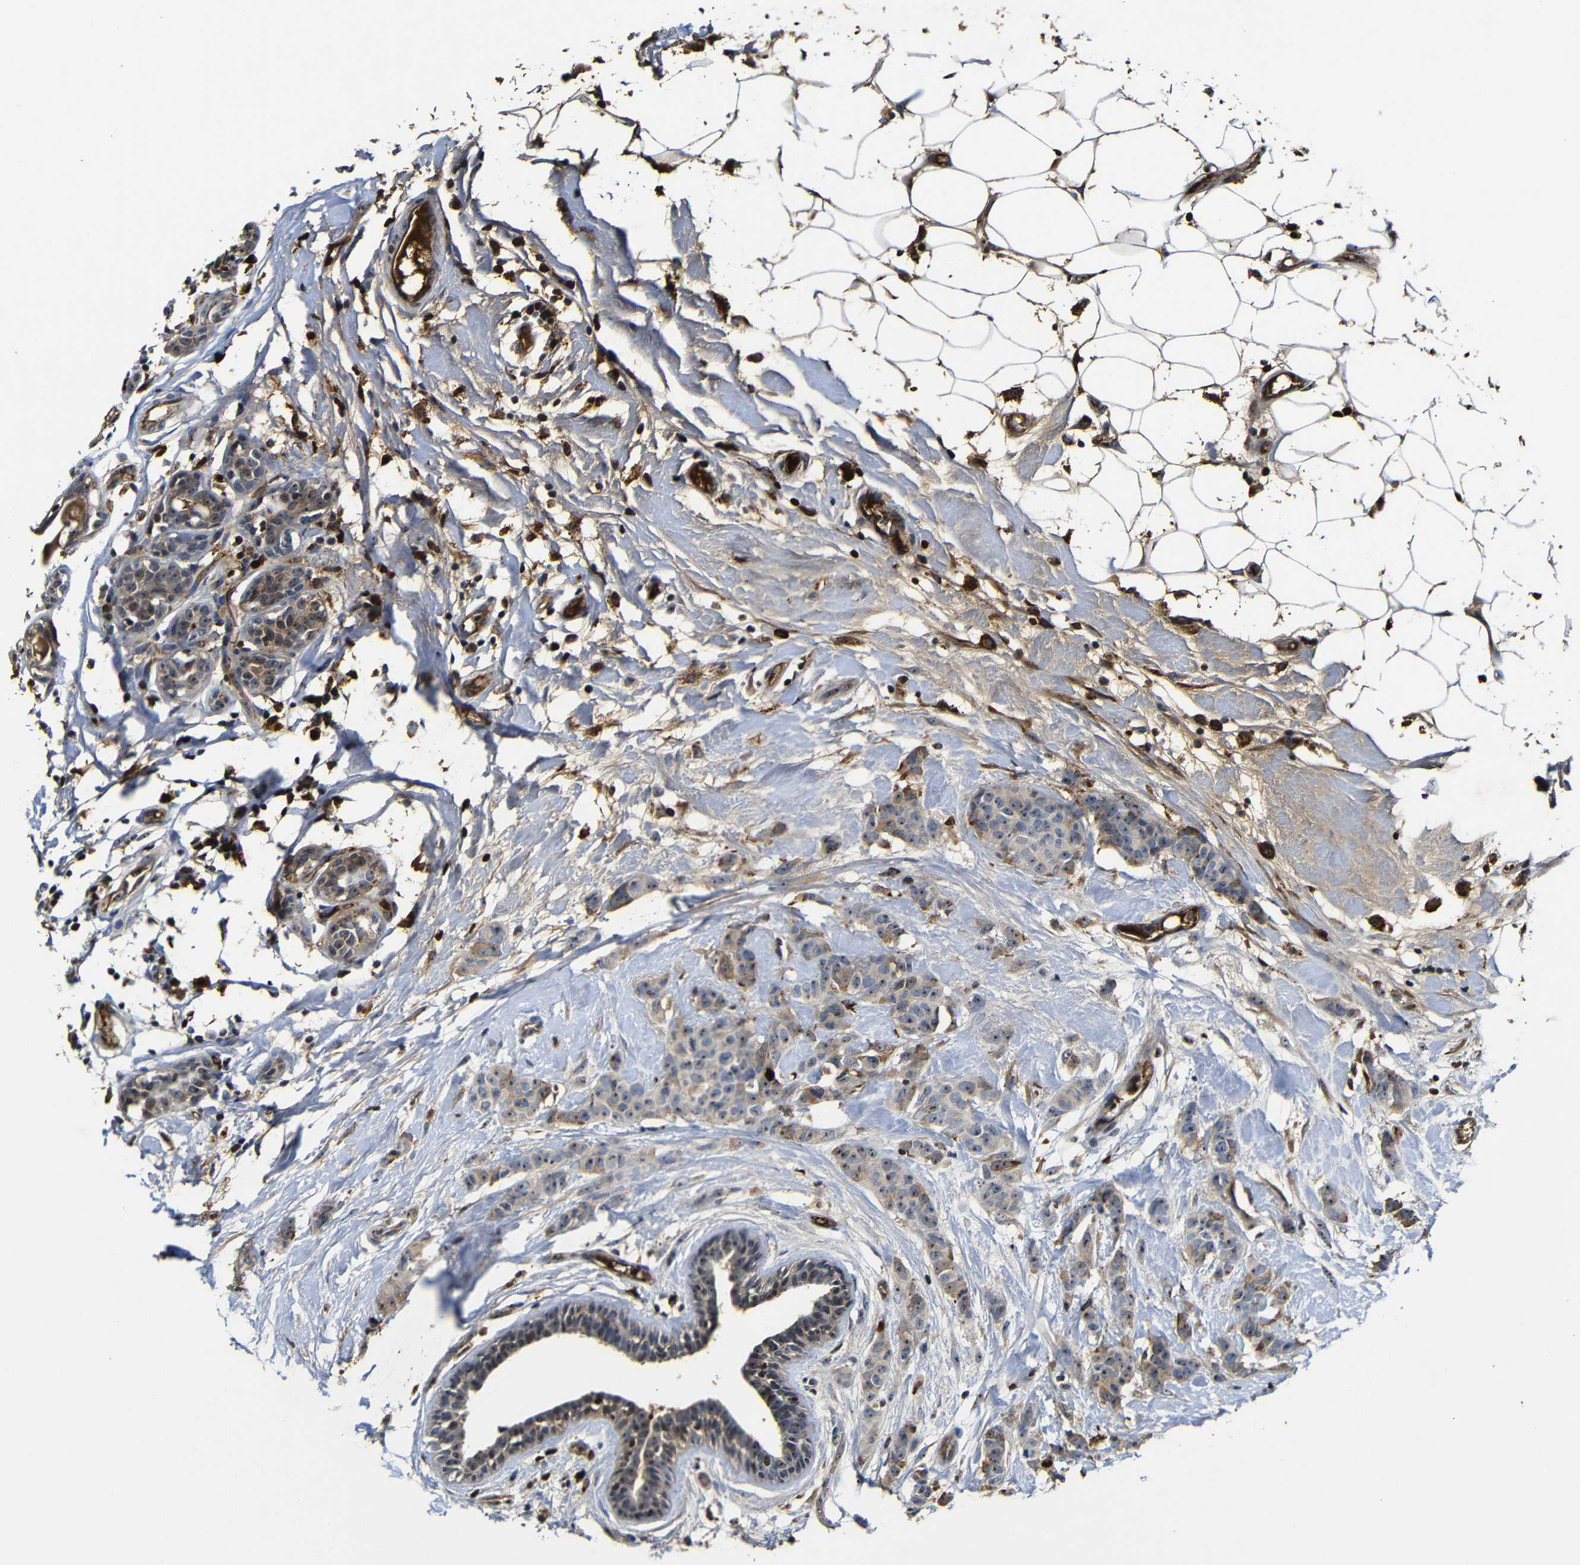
{"staining": {"intensity": "moderate", "quantity": ">75%", "location": "cytoplasmic/membranous,nuclear"}, "tissue": "breast cancer", "cell_type": "Tumor cells", "image_type": "cancer", "snomed": [{"axis": "morphology", "description": "Normal tissue, NOS"}, {"axis": "morphology", "description": "Duct carcinoma"}, {"axis": "topography", "description": "Breast"}], "caption": "Brown immunohistochemical staining in human breast invasive ductal carcinoma exhibits moderate cytoplasmic/membranous and nuclear expression in about >75% of tumor cells.", "gene": "MYC", "patient": {"sex": "female", "age": 40}}